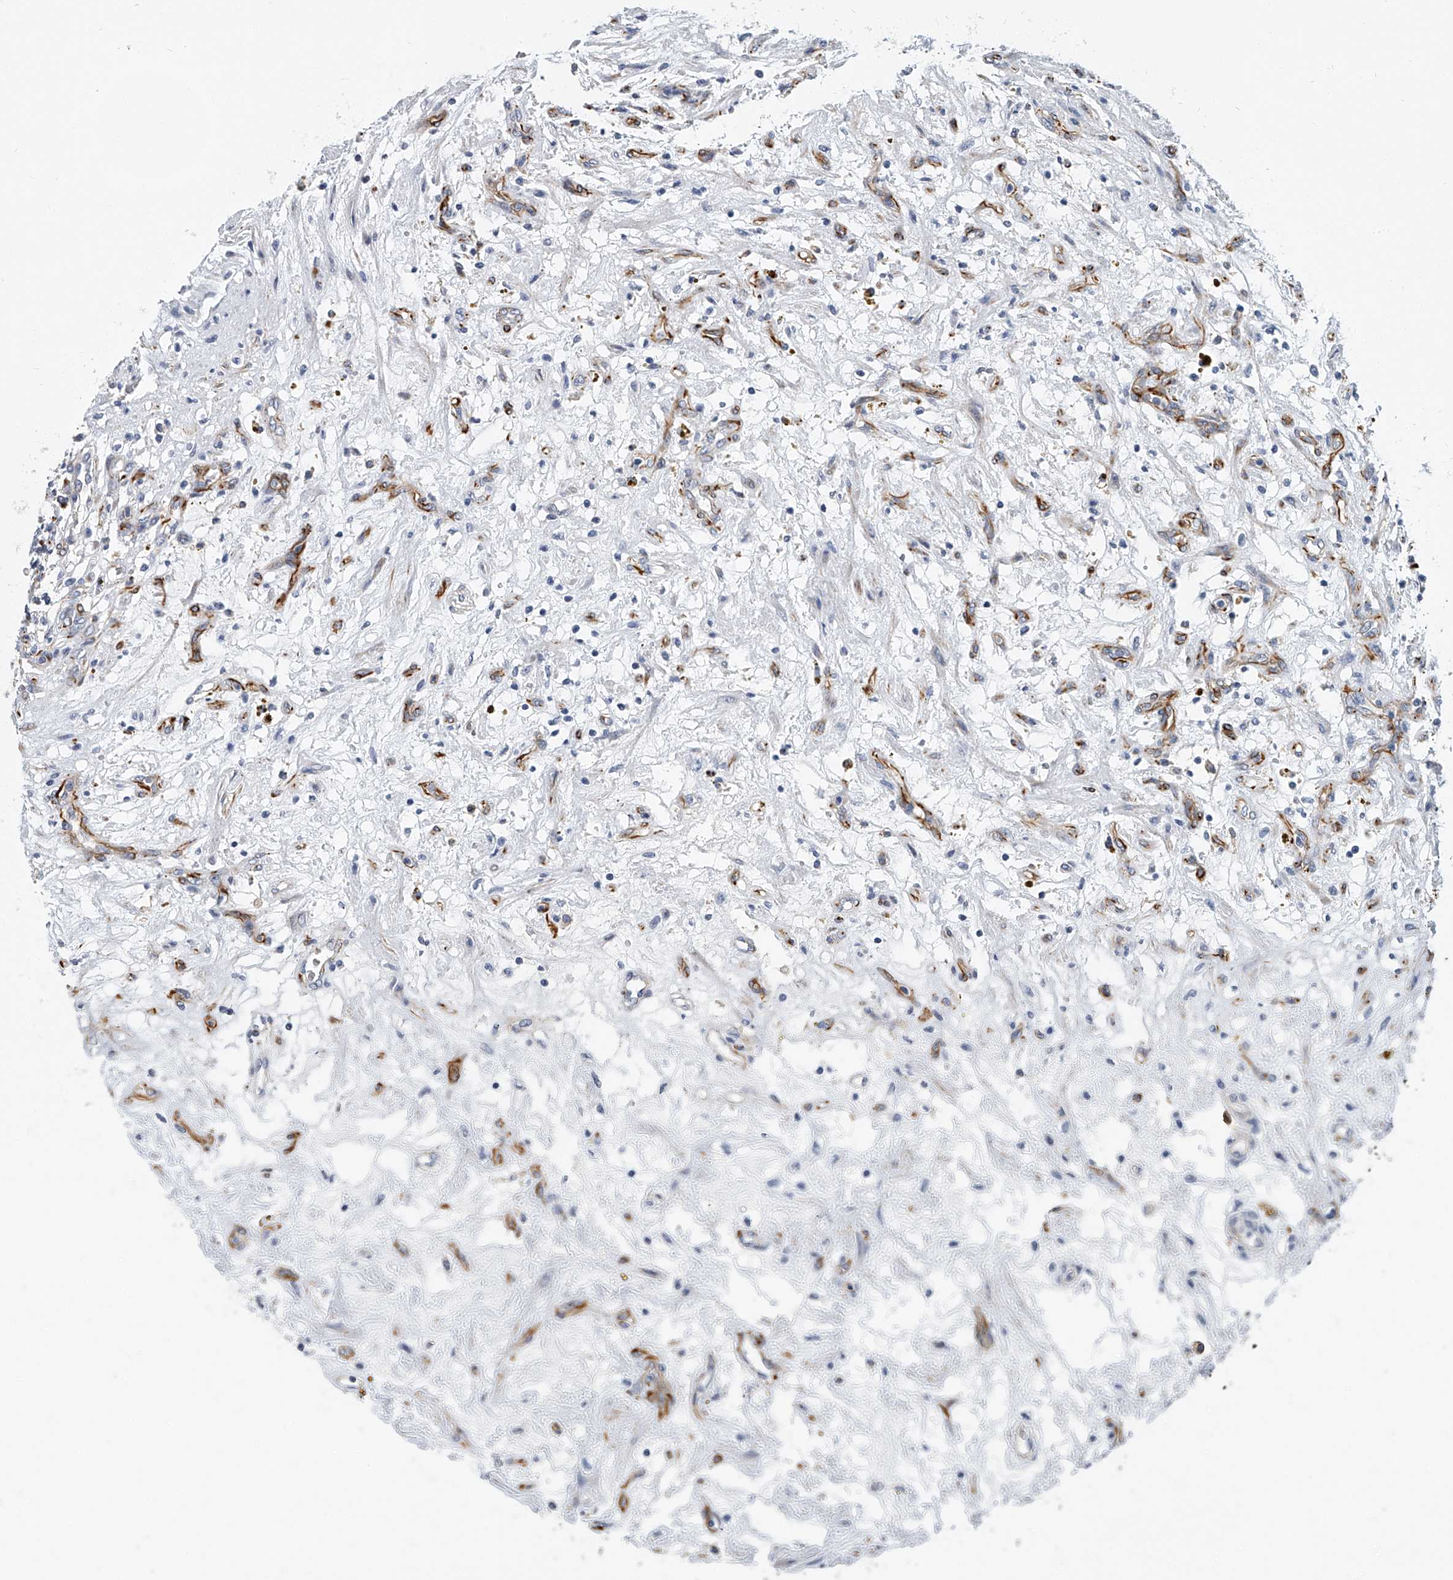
{"staining": {"intensity": "negative", "quantity": "none", "location": "none"}, "tissue": "renal cancer", "cell_type": "Tumor cells", "image_type": "cancer", "snomed": [{"axis": "morphology", "description": "Adenocarcinoma, NOS"}, {"axis": "topography", "description": "Kidney"}], "caption": "This is a micrograph of immunohistochemistry staining of renal cancer (adenocarcinoma), which shows no staining in tumor cells.", "gene": "KIRREL1", "patient": {"sex": "female", "age": 57}}